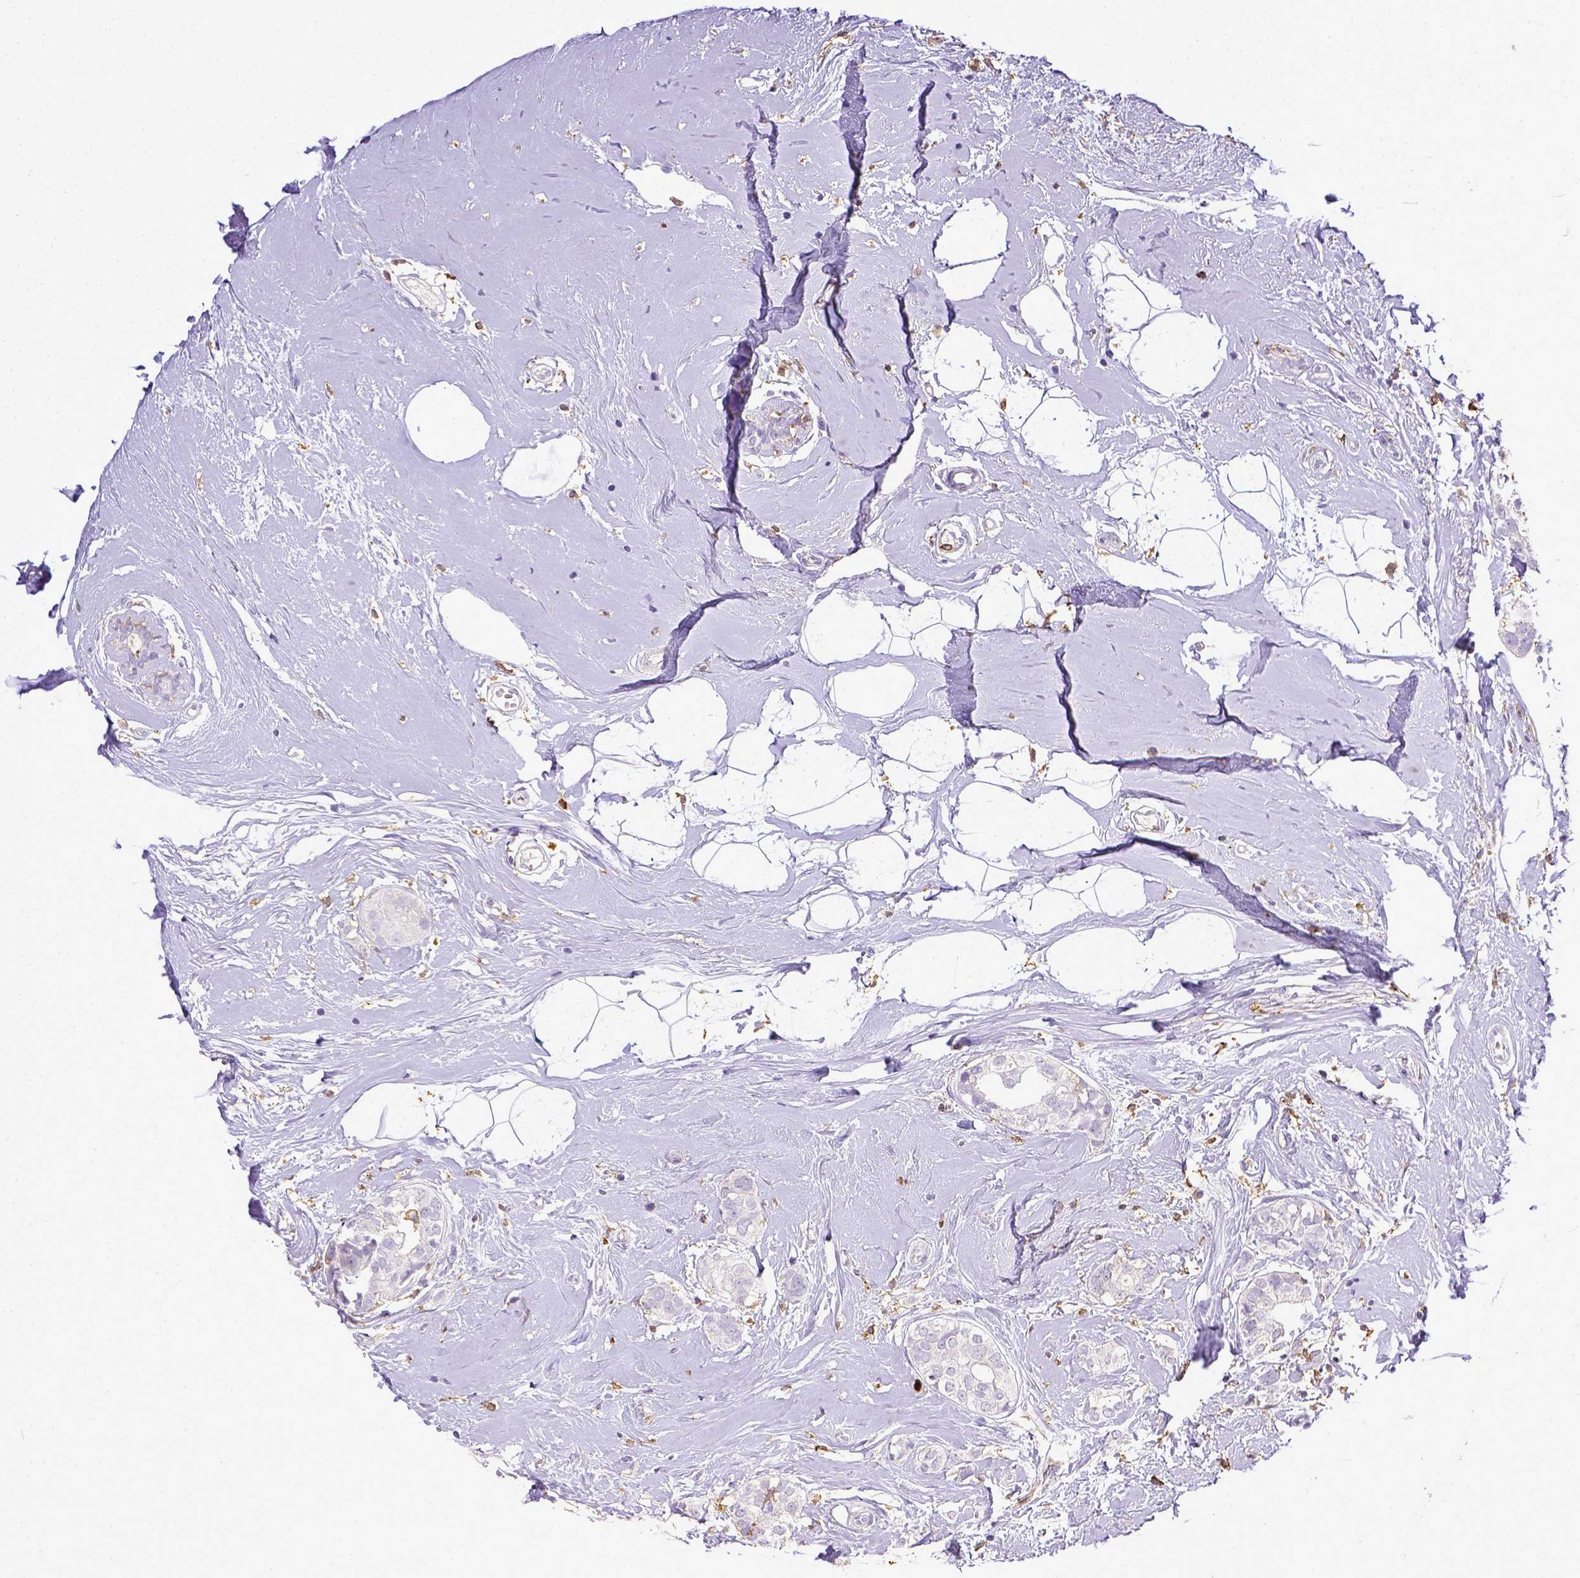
{"staining": {"intensity": "negative", "quantity": "none", "location": "none"}, "tissue": "breast cancer", "cell_type": "Tumor cells", "image_type": "cancer", "snomed": [{"axis": "morphology", "description": "Duct carcinoma"}, {"axis": "topography", "description": "Breast"}], "caption": "The IHC image has no significant positivity in tumor cells of breast infiltrating ductal carcinoma tissue.", "gene": "ITGAM", "patient": {"sex": "female", "age": 40}}